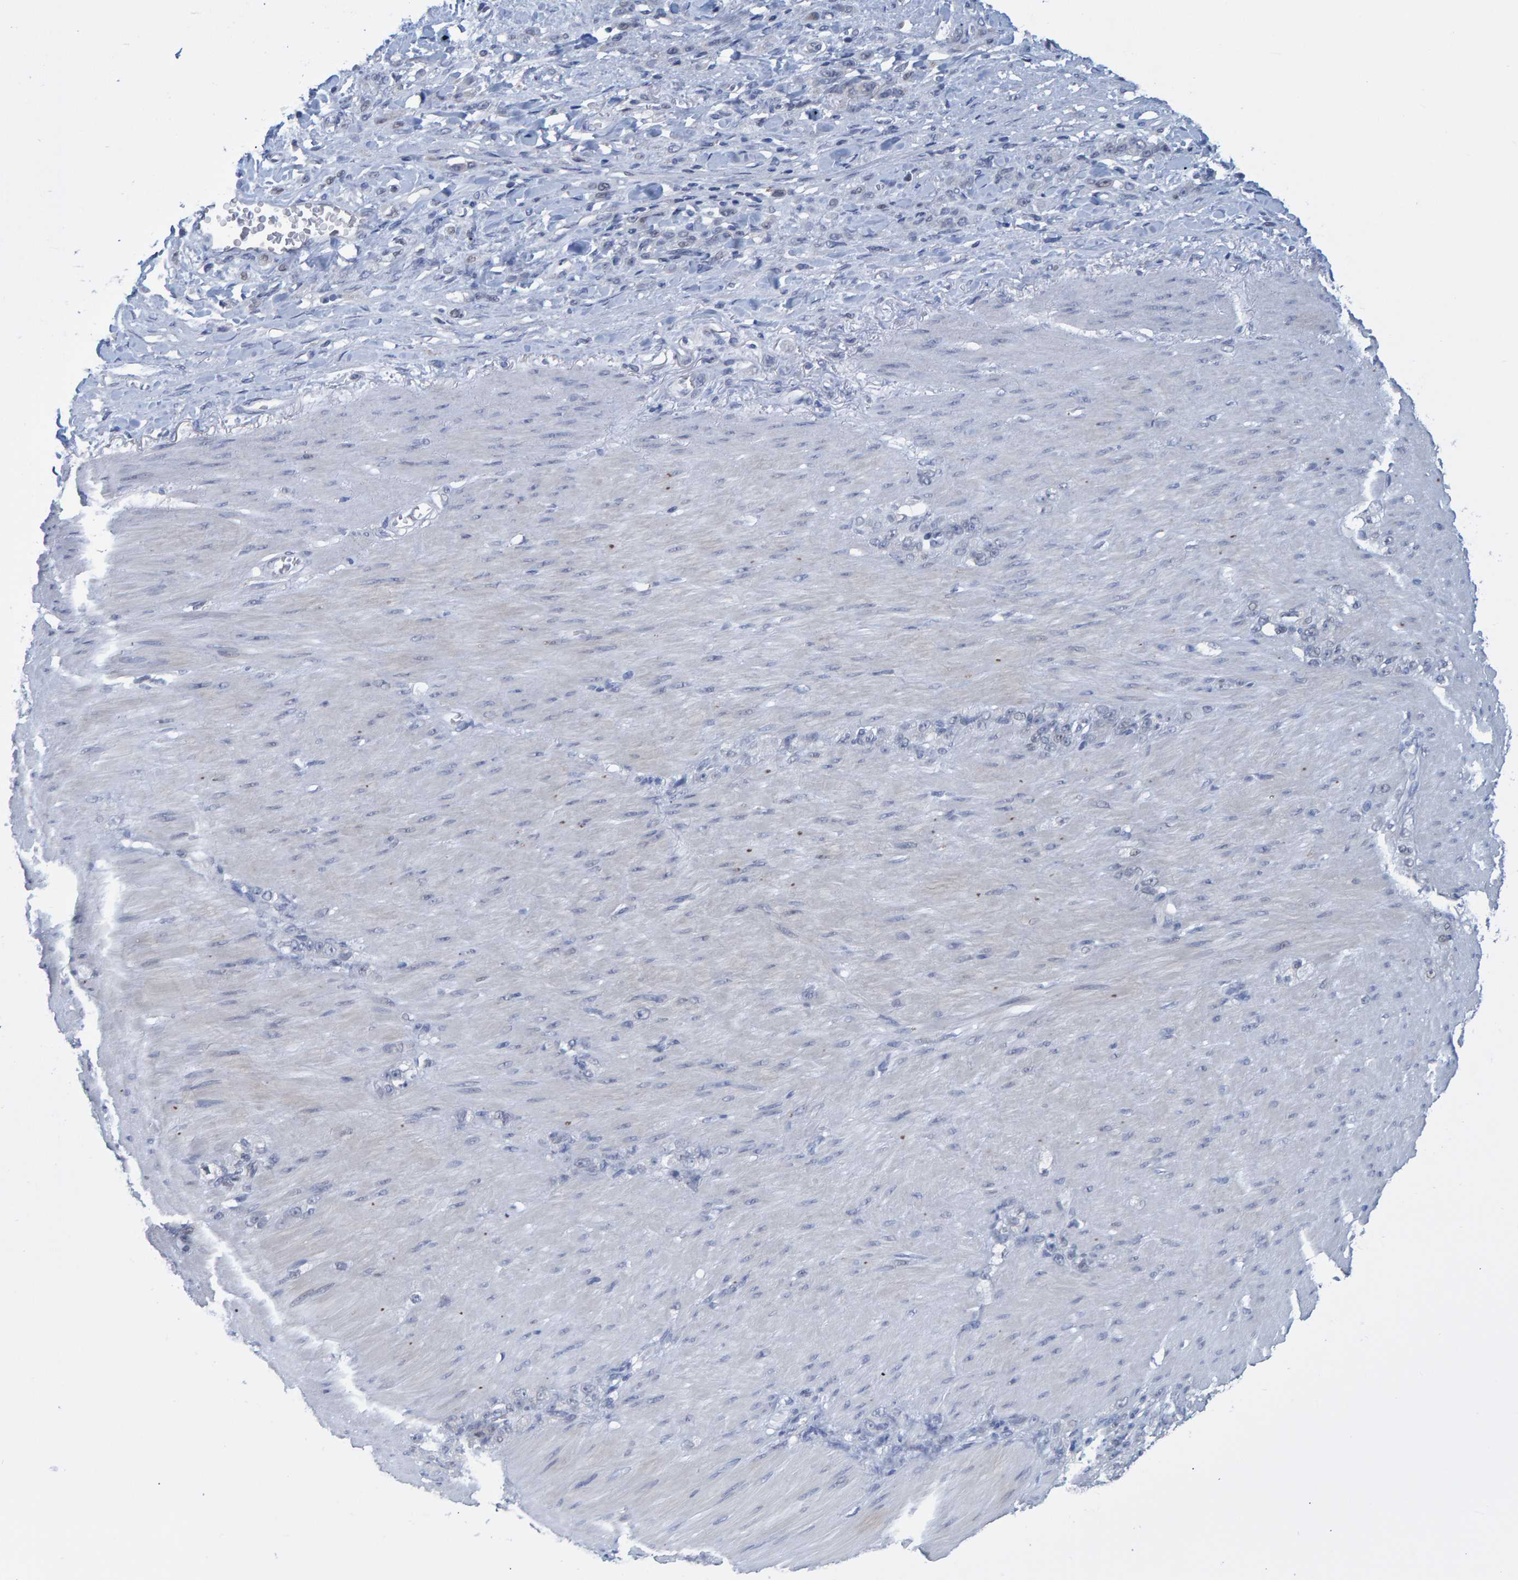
{"staining": {"intensity": "negative", "quantity": "none", "location": "none"}, "tissue": "stomach cancer", "cell_type": "Tumor cells", "image_type": "cancer", "snomed": [{"axis": "morphology", "description": "Normal tissue, NOS"}, {"axis": "morphology", "description": "Adenocarcinoma, NOS"}, {"axis": "topography", "description": "Stomach"}], "caption": "An image of stomach cancer (adenocarcinoma) stained for a protein shows no brown staining in tumor cells.", "gene": "PROCA1", "patient": {"sex": "male", "age": 82}}